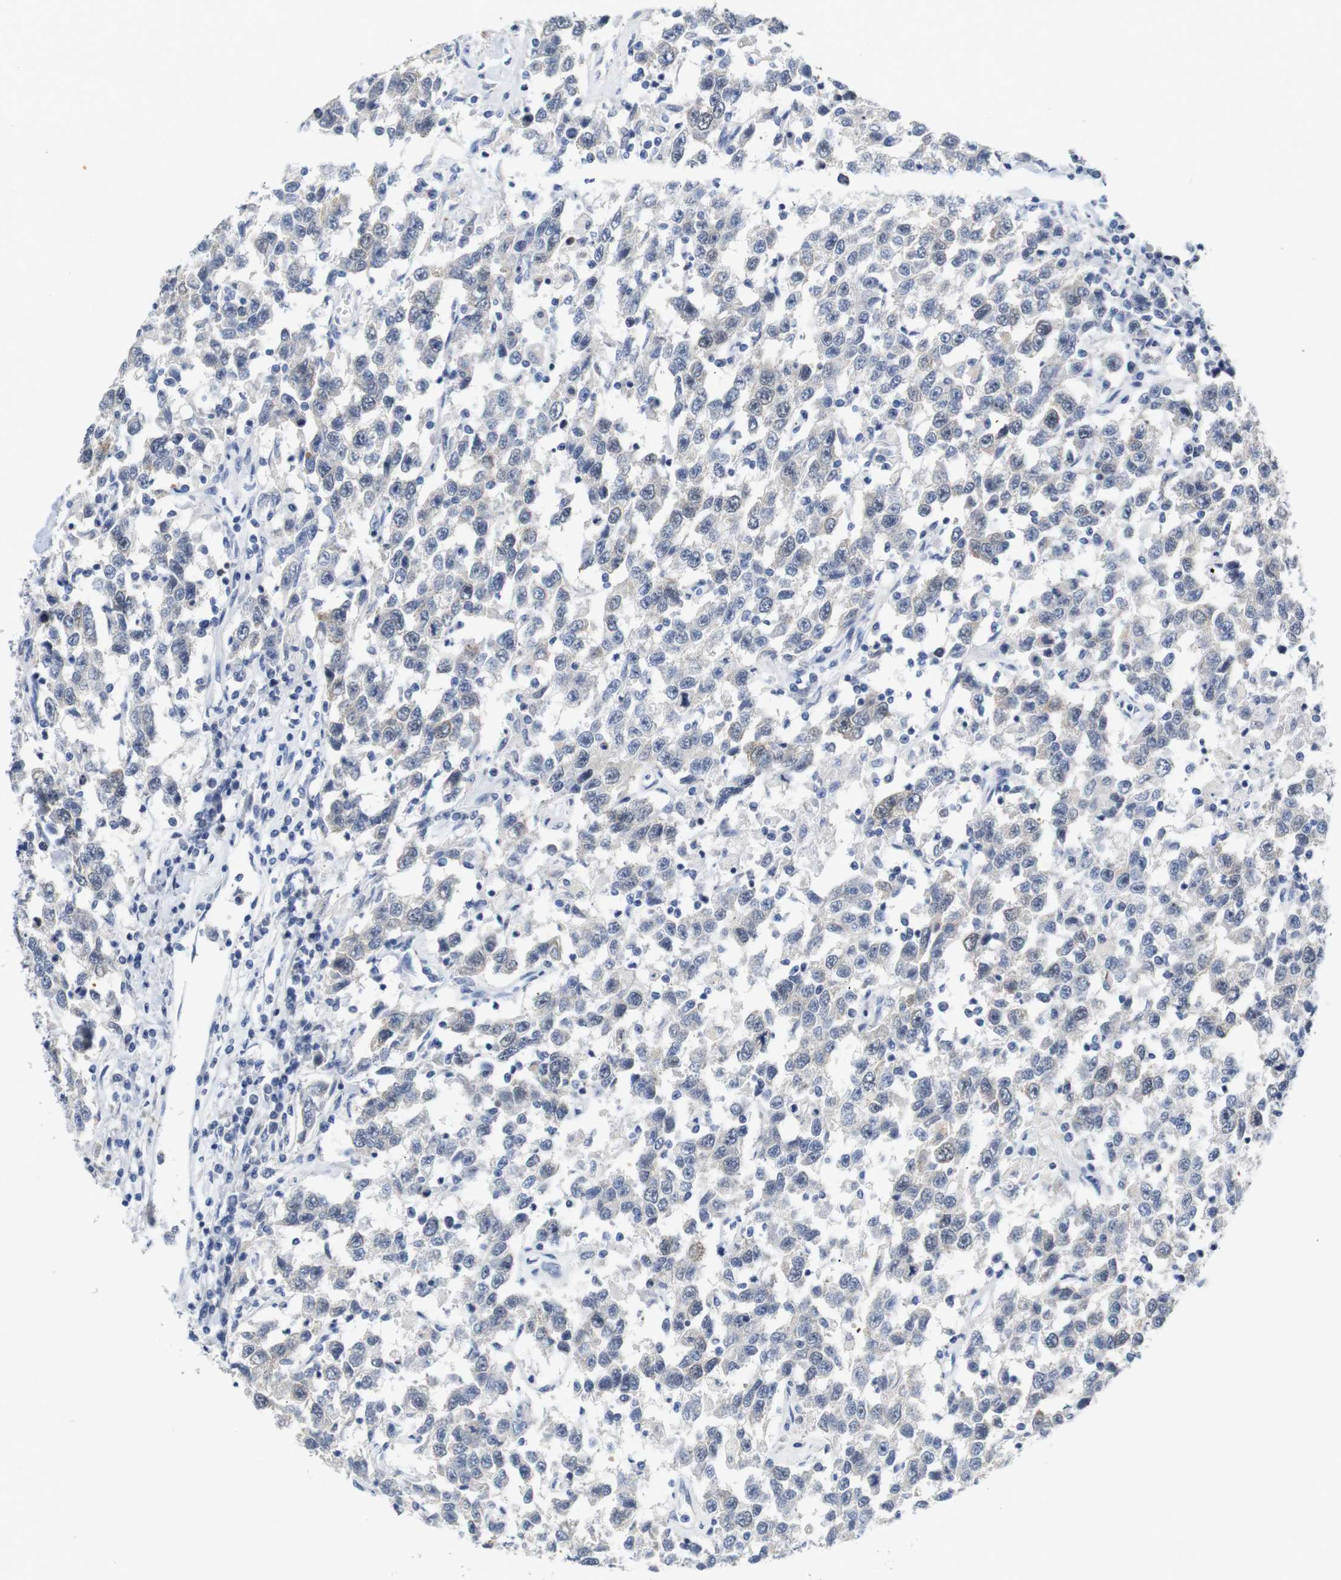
{"staining": {"intensity": "negative", "quantity": "none", "location": "none"}, "tissue": "testis cancer", "cell_type": "Tumor cells", "image_type": "cancer", "snomed": [{"axis": "morphology", "description": "Seminoma, NOS"}, {"axis": "topography", "description": "Testis"}], "caption": "The histopathology image demonstrates no significant positivity in tumor cells of testis seminoma.", "gene": "CDK2", "patient": {"sex": "male", "age": 41}}